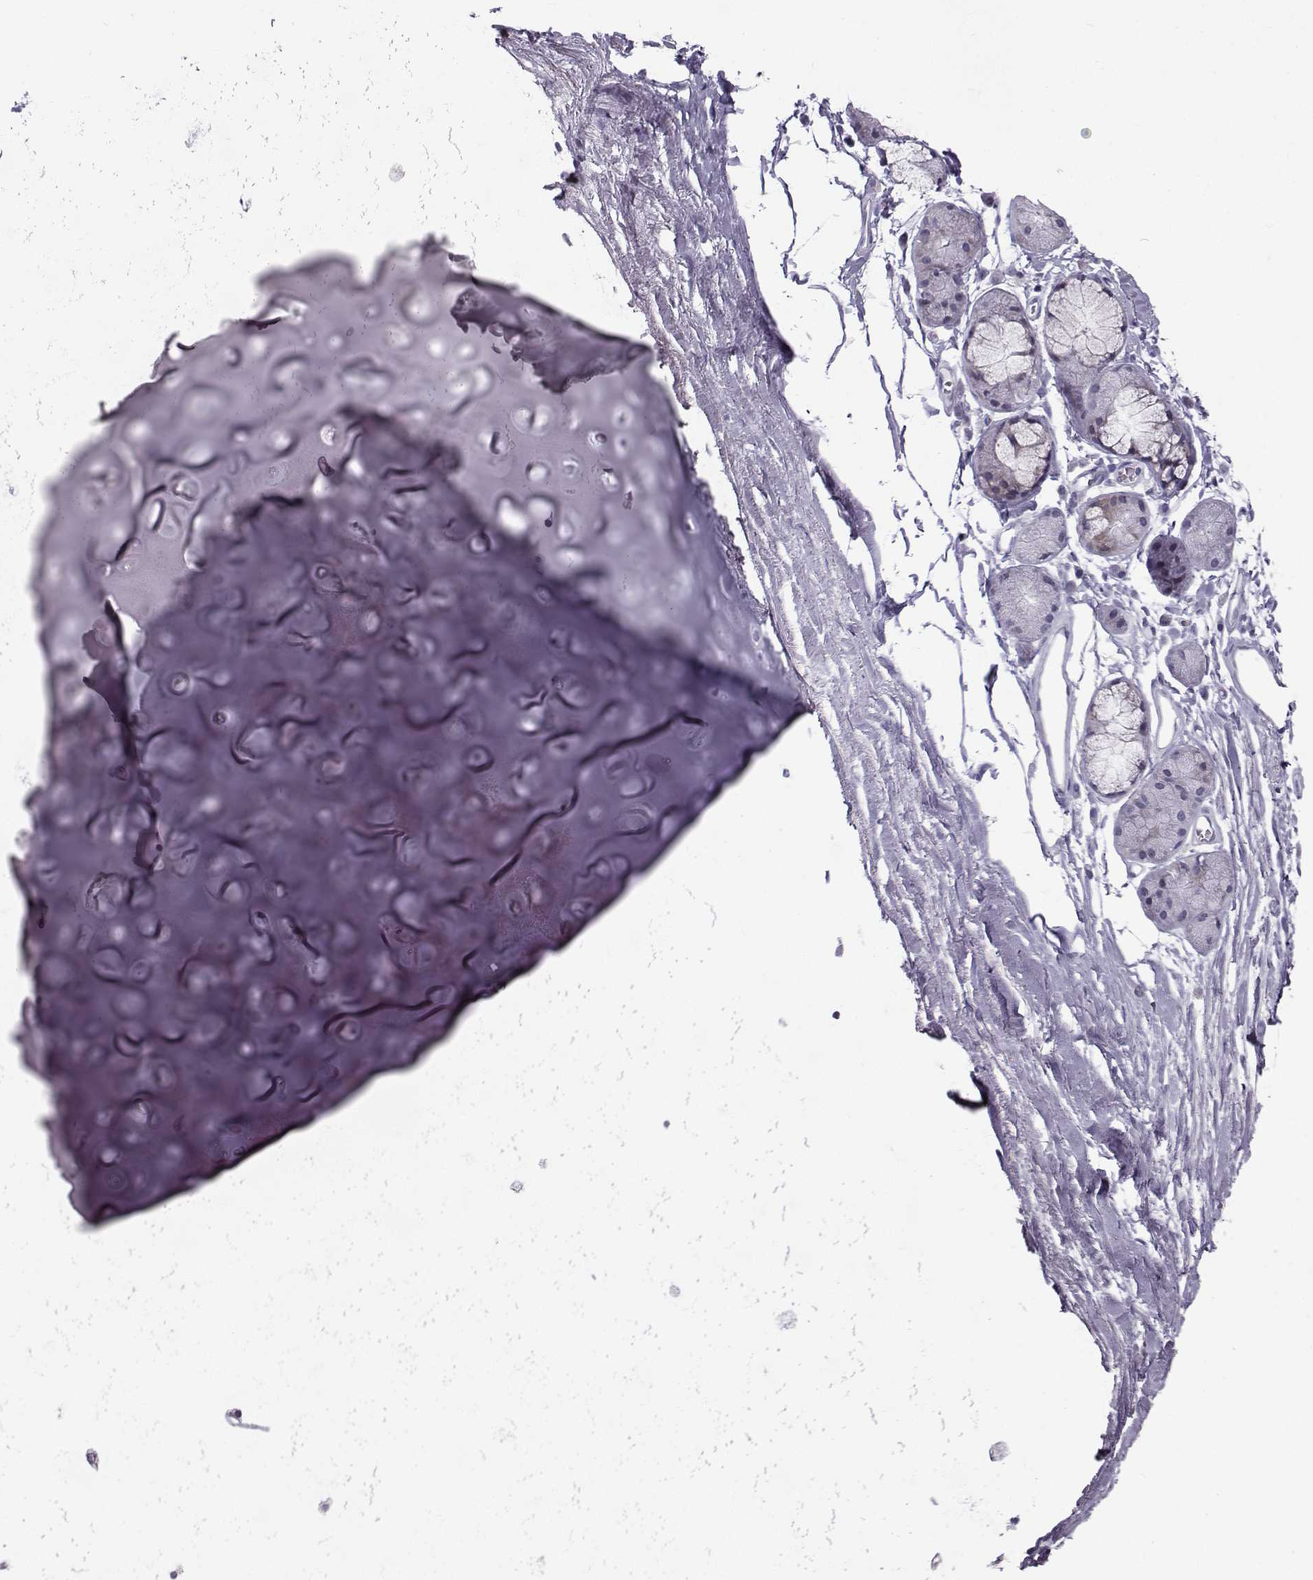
{"staining": {"intensity": "negative", "quantity": "none", "location": "none"}, "tissue": "soft tissue", "cell_type": "Chondrocytes", "image_type": "normal", "snomed": [{"axis": "morphology", "description": "Normal tissue, NOS"}, {"axis": "topography", "description": "Cartilage tissue"}, {"axis": "topography", "description": "Bronchus"}], "caption": "Image shows no significant protein staining in chondrocytes of unremarkable soft tissue. The staining is performed using DAB brown chromogen with nuclei counter-stained in using hematoxylin.", "gene": "DMRT3", "patient": {"sex": "female", "age": 79}}